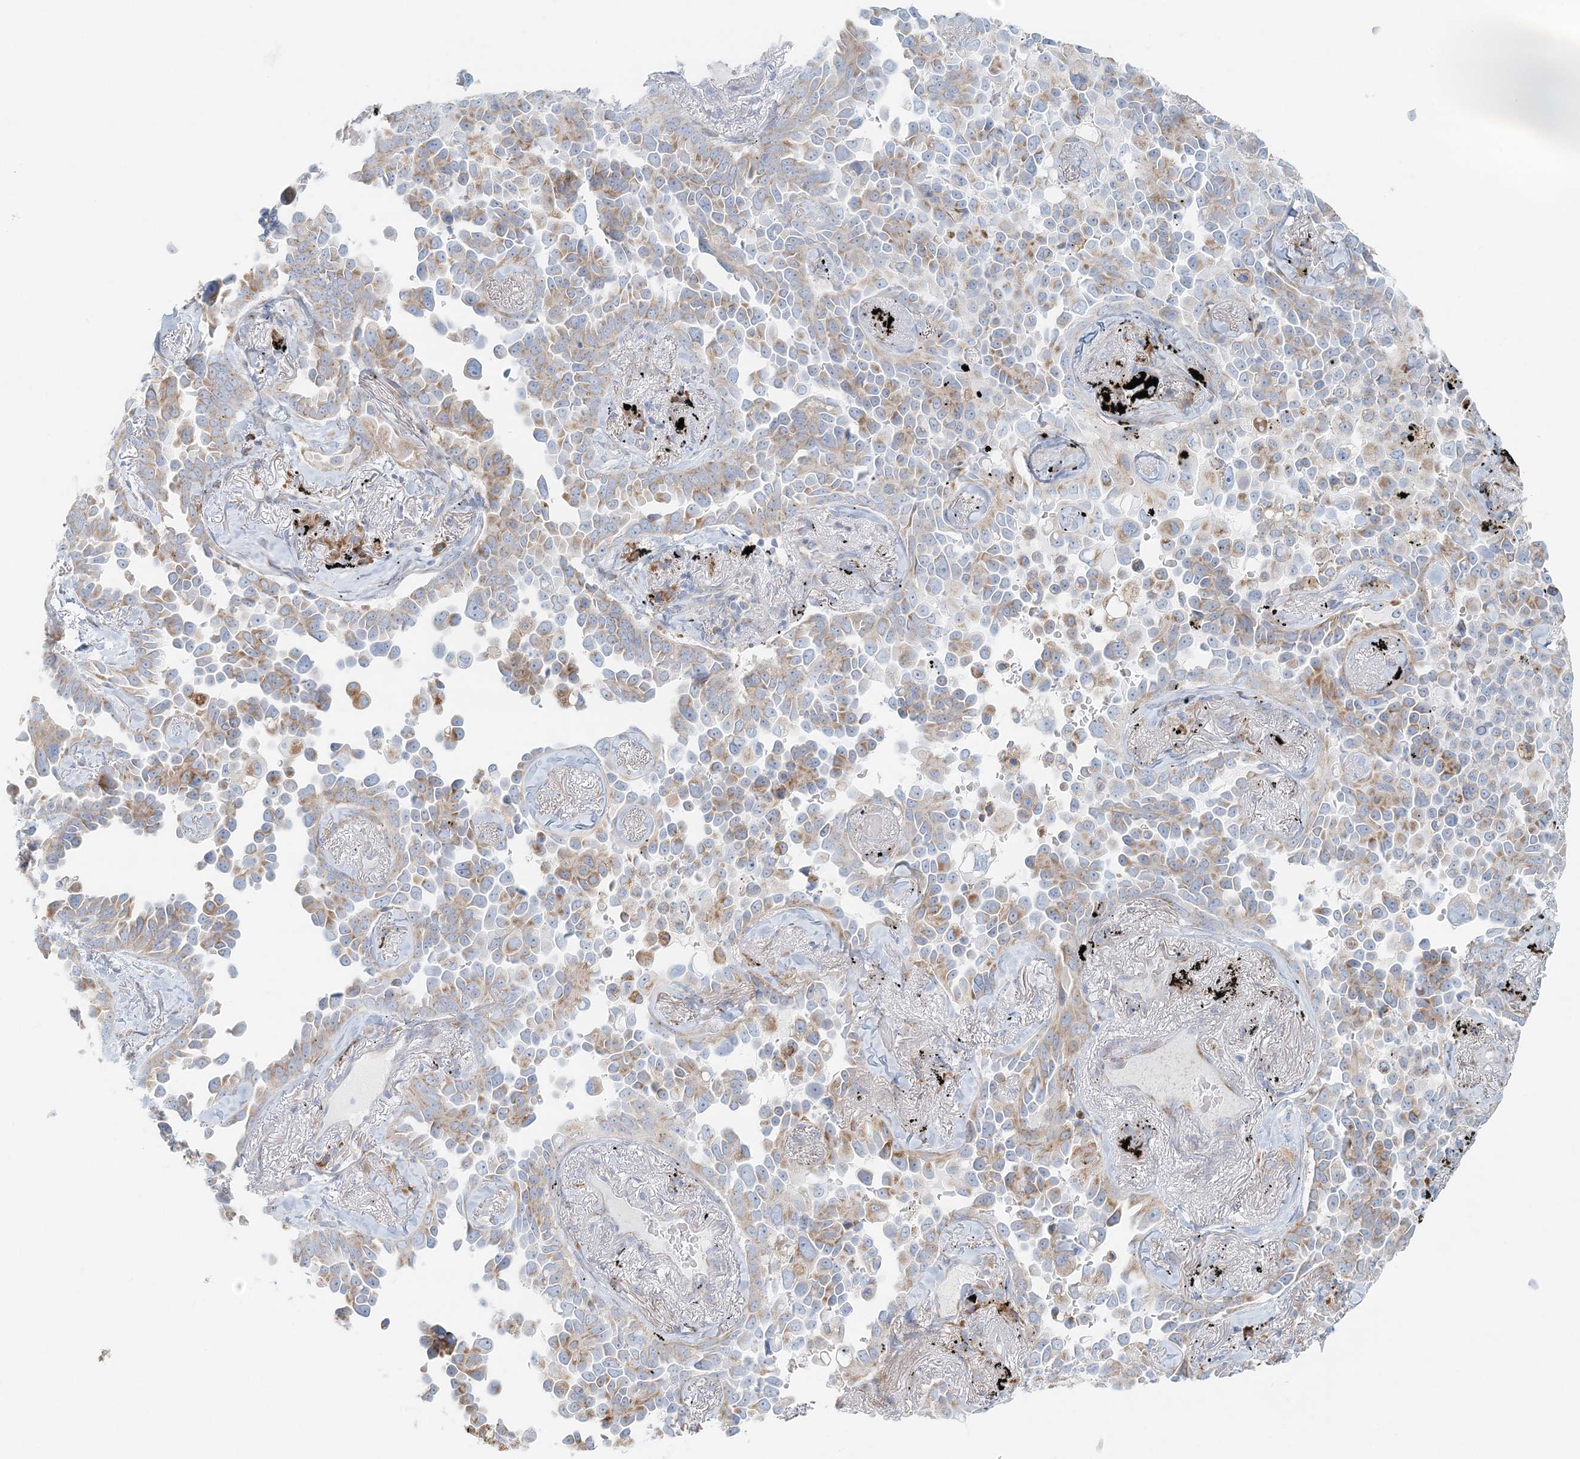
{"staining": {"intensity": "moderate", "quantity": ">75%", "location": "cytoplasmic/membranous"}, "tissue": "lung cancer", "cell_type": "Tumor cells", "image_type": "cancer", "snomed": [{"axis": "morphology", "description": "Adenocarcinoma, NOS"}, {"axis": "topography", "description": "Lung"}], "caption": "Immunohistochemistry (IHC) of human lung cancer displays medium levels of moderate cytoplasmic/membranous expression in about >75% of tumor cells. The protein is shown in brown color, while the nuclei are stained blue.", "gene": "STK11IP", "patient": {"sex": "female", "age": 67}}